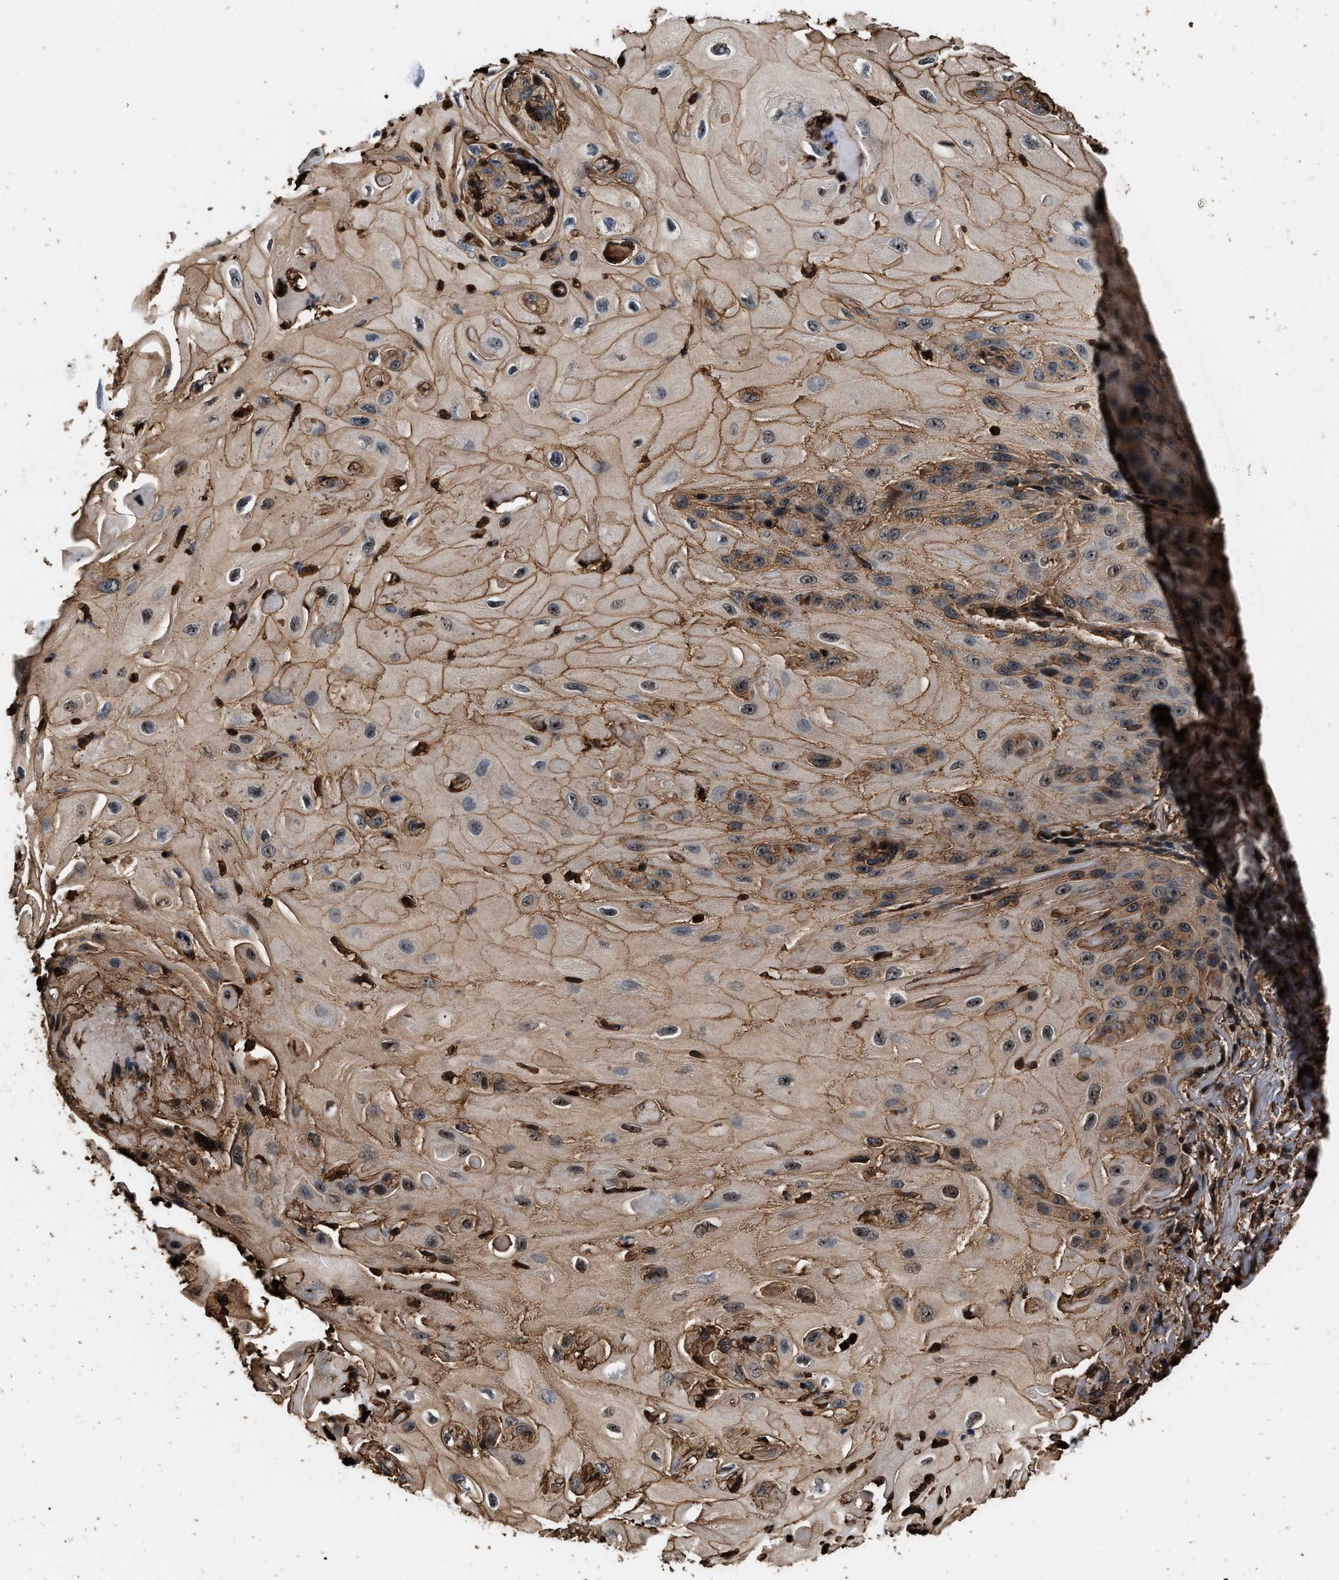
{"staining": {"intensity": "moderate", "quantity": "25%-75%", "location": "cytoplasmic/membranous,nuclear"}, "tissue": "skin cancer", "cell_type": "Tumor cells", "image_type": "cancer", "snomed": [{"axis": "morphology", "description": "Squamous cell carcinoma, NOS"}, {"axis": "topography", "description": "Skin"}], "caption": "Protein staining exhibits moderate cytoplasmic/membranous and nuclear expression in about 25%-75% of tumor cells in skin squamous cell carcinoma. (DAB (3,3'-diaminobenzidine) IHC with brightfield microscopy, high magnification).", "gene": "KBTBD2", "patient": {"sex": "female", "age": 77}}